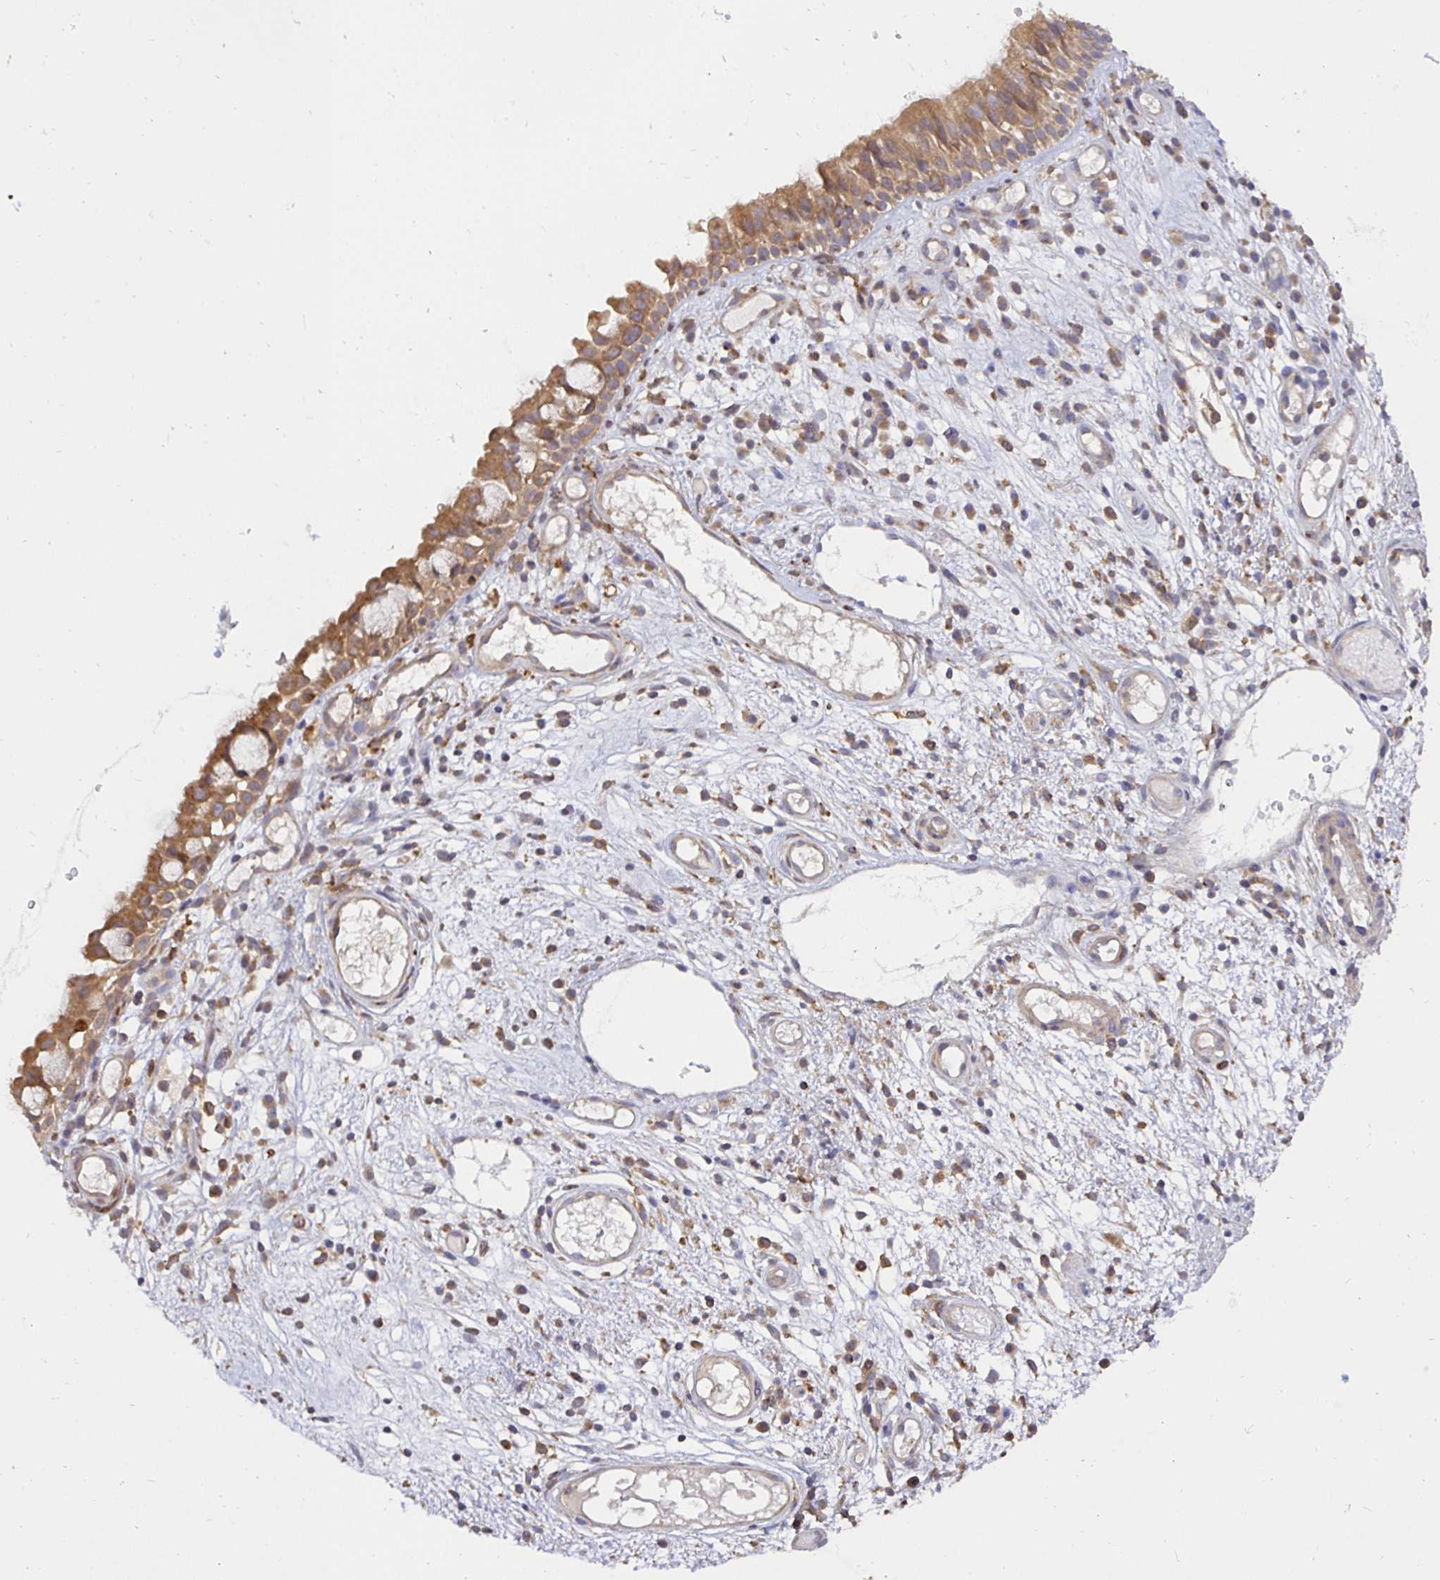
{"staining": {"intensity": "moderate", "quantity": ">75%", "location": "cytoplasmic/membranous"}, "tissue": "nasopharynx", "cell_type": "Respiratory epithelial cells", "image_type": "normal", "snomed": [{"axis": "morphology", "description": "Normal tissue, NOS"}, {"axis": "morphology", "description": "Inflammation, NOS"}, {"axis": "topography", "description": "Nasopharynx"}], "caption": "Normal nasopharynx was stained to show a protein in brown. There is medium levels of moderate cytoplasmic/membranous expression in approximately >75% of respiratory epithelial cells. (DAB IHC, brown staining for protein, blue staining for nuclei).", "gene": "ATP6V1F", "patient": {"sex": "male", "age": 54}}